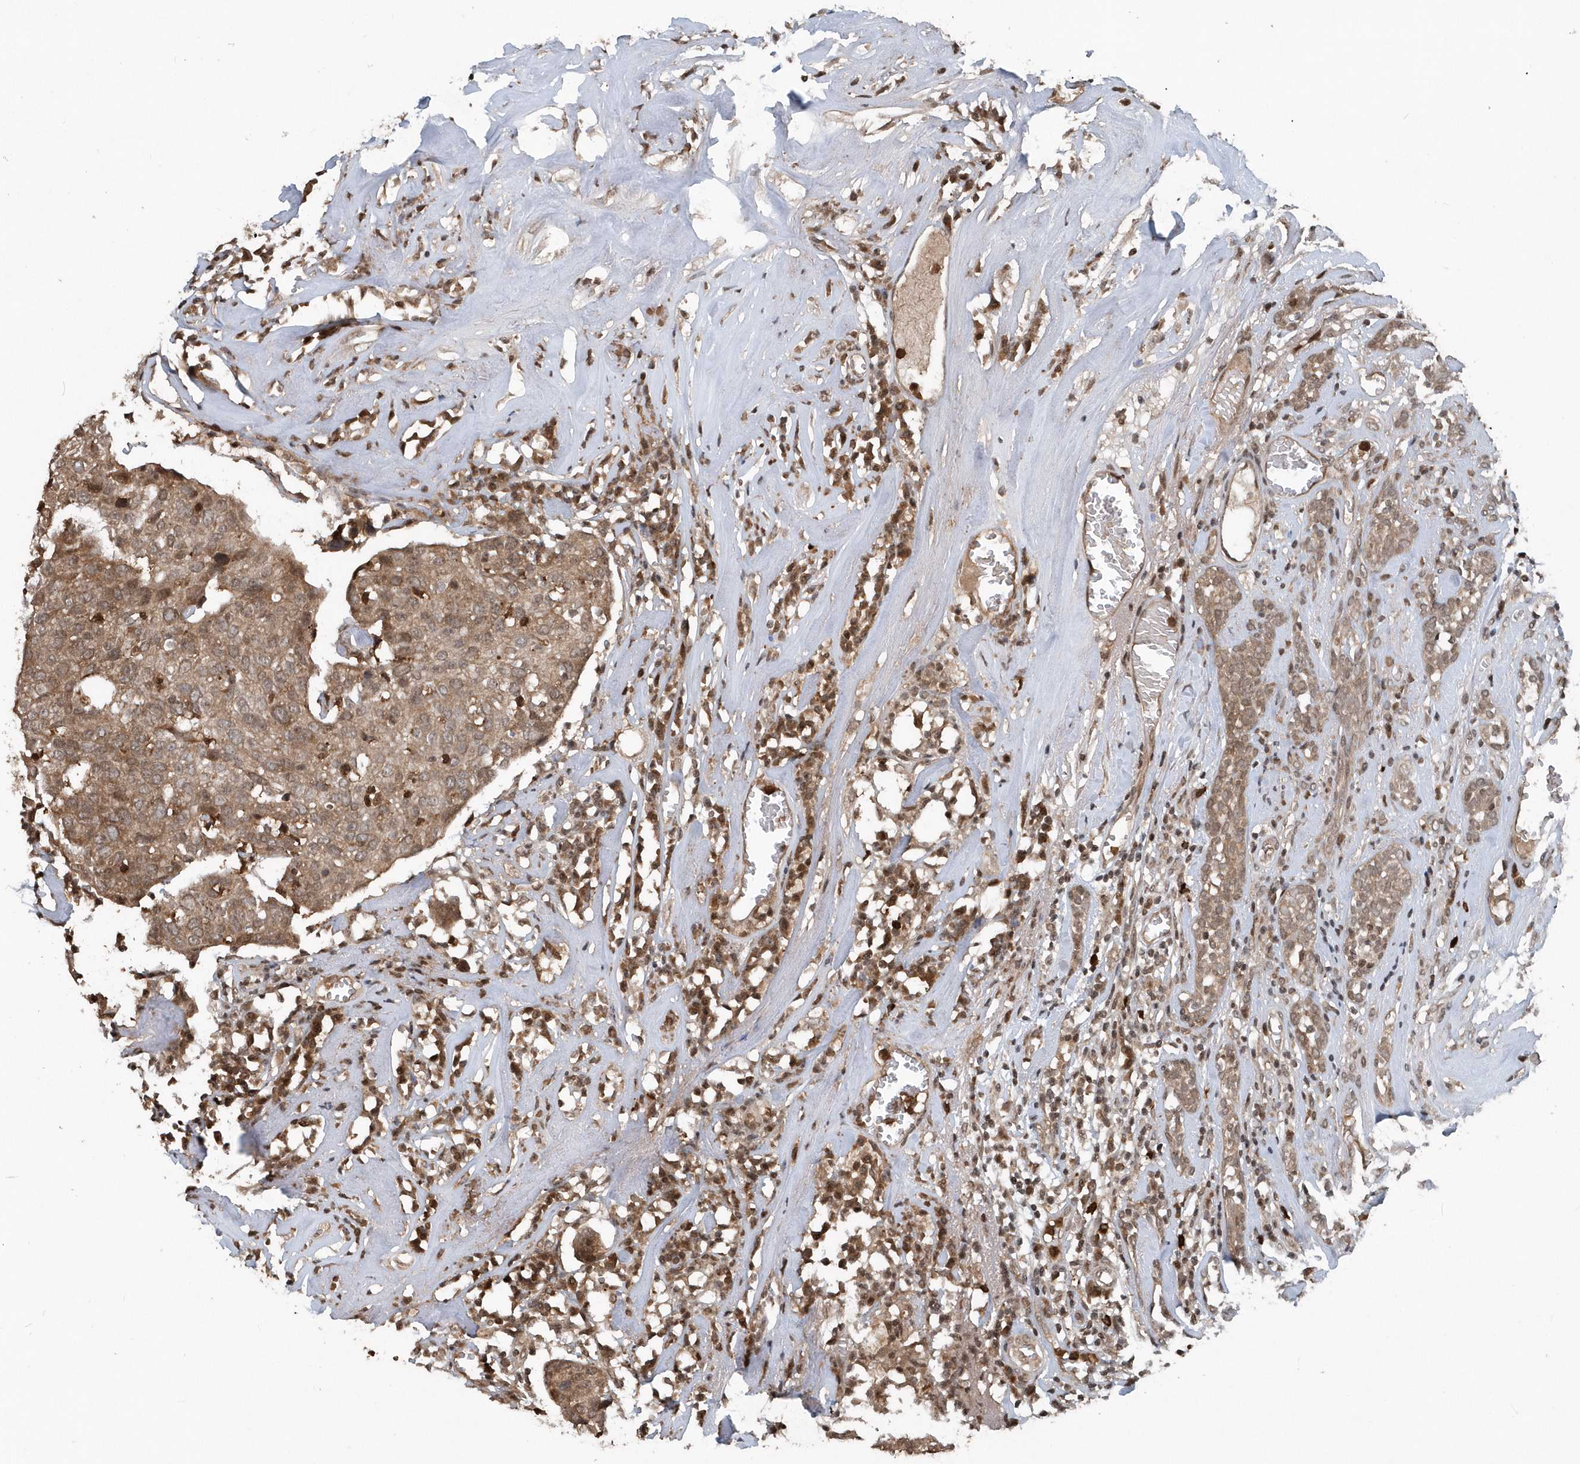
{"staining": {"intensity": "moderate", "quantity": ">75%", "location": "cytoplasmic/membranous"}, "tissue": "head and neck cancer", "cell_type": "Tumor cells", "image_type": "cancer", "snomed": [{"axis": "morphology", "description": "Adenocarcinoma, NOS"}, {"axis": "topography", "description": "Salivary gland"}, {"axis": "topography", "description": "Head-Neck"}], "caption": "Head and neck cancer stained for a protein (brown) demonstrates moderate cytoplasmic/membranous positive staining in approximately >75% of tumor cells.", "gene": "EIF2B1", "patient": {"sex": "female", "age": 65}}